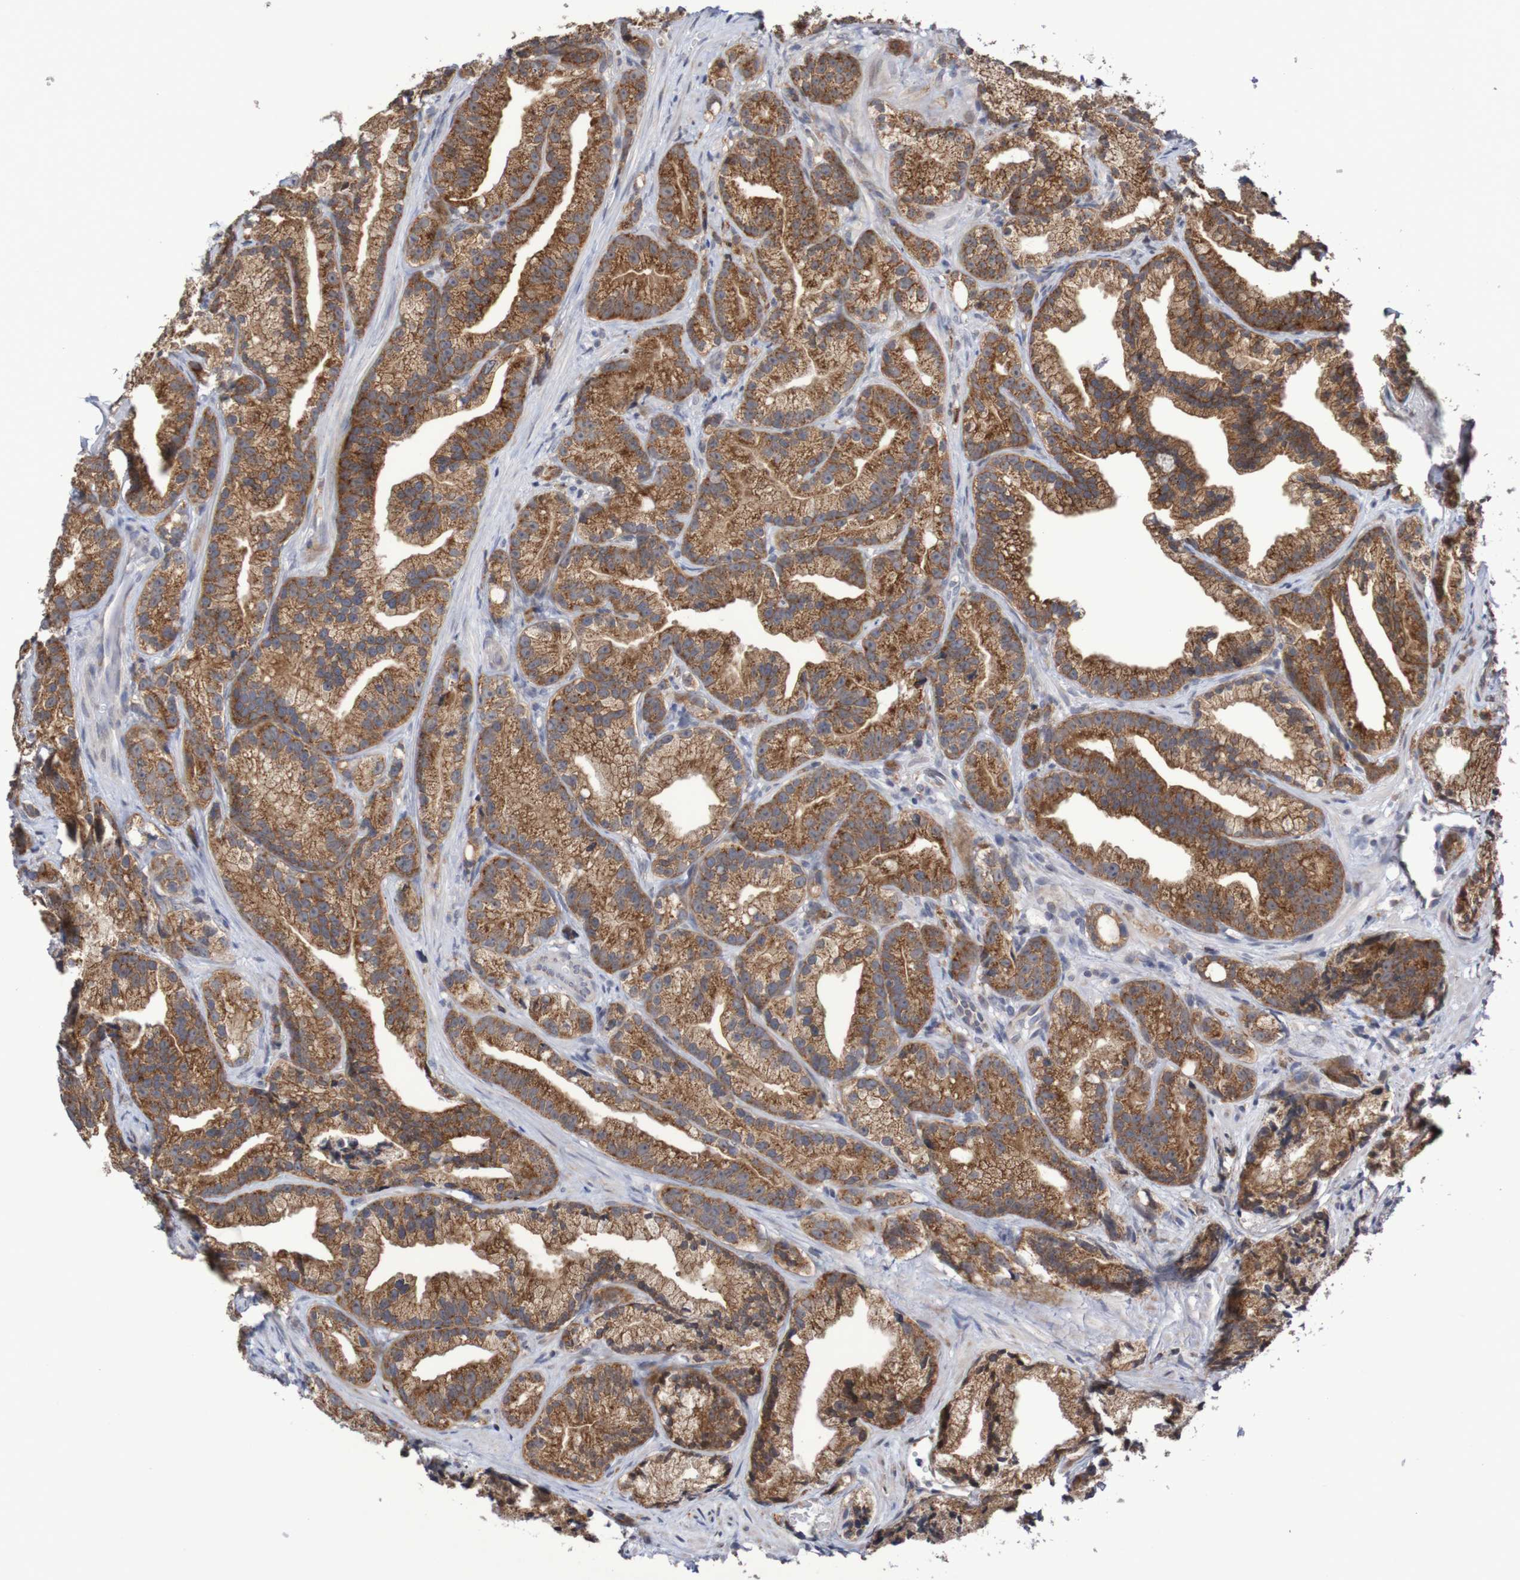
{"staining": {"intensity": "strong", "quantity": ">75%", "location": "cytoplasmic/membranous"}, "tissue": "prostate cancer", "cell_type": "Tumor cells", "image_type": "cancer", "snomed": [{"axis": "morphology", "description": "Adenocarcinoma, Low grade"}, {"axis": "topography", "description": "Prostate"}], "caption": "Strong cytoplasmic/membranous protein expression is appreciated in about >75% of tumor cells in prostate cancer (adenocarcinoma (low-grade)).", "gene": "DVL1", "patient": {"sex": "male", "age": 89}}